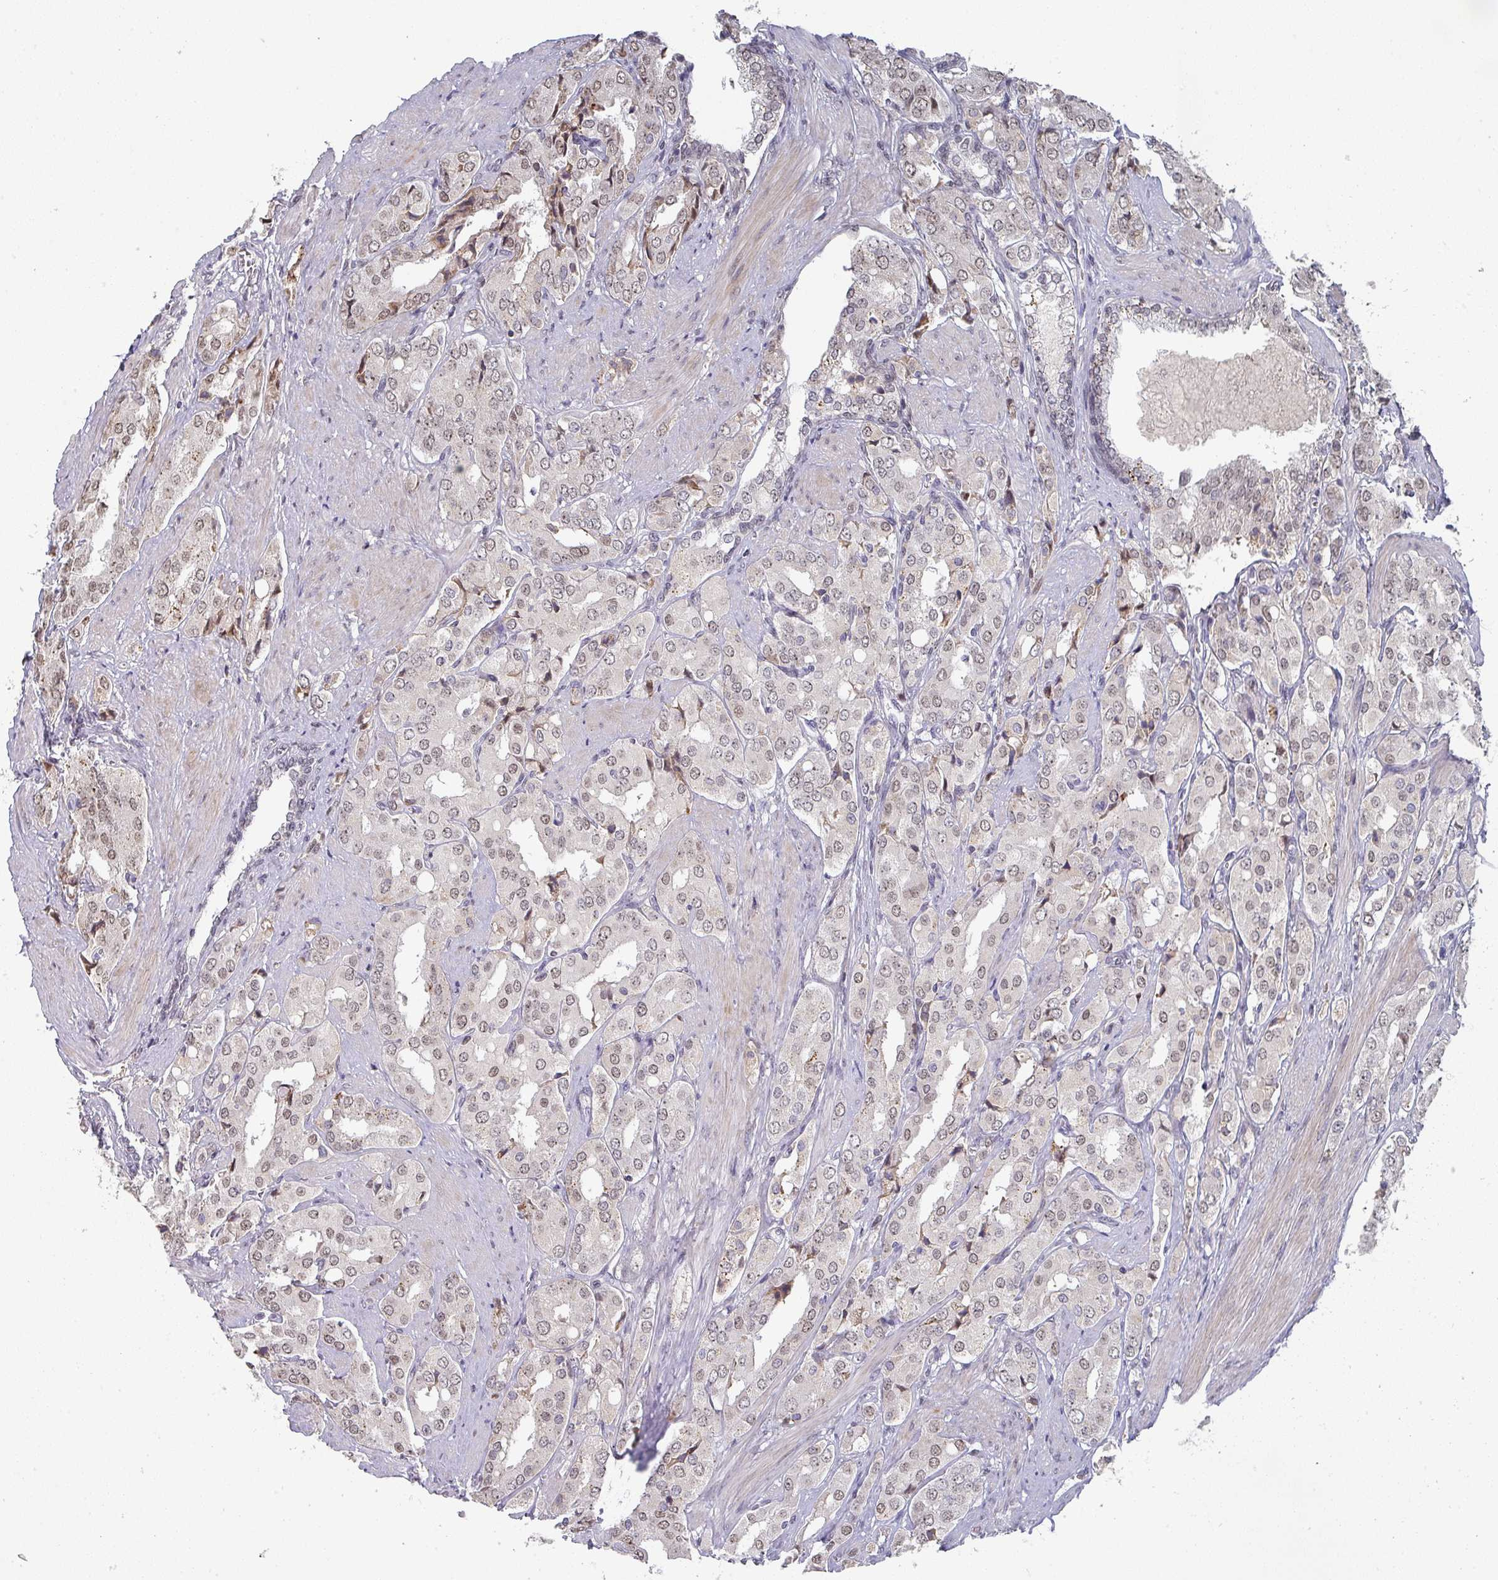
{"staining": {"intensity": "weak", "quantity": "25%-75%", "location": "nuclear"}, "tissue": "prostate cancer", "cell_type": "Tumor cells", "image_type": "cancer", "snomed": [{"axis": "morphology", "description": "Adenocarcinoma, High grade"}, {"axis": "topography", "description": "Prostate"}], "caption": "Prostate adenocarcinoma (high-grade) stained for a protein exhibits weak nuclear positivity in tumor cells. The staining is performed using DAB brown chromogen to label protein expression. The nuclei are counter-stained blue using hematoxylin.", "gene": "ZNF654", "patient": {"sex": "male", "age": 71}}